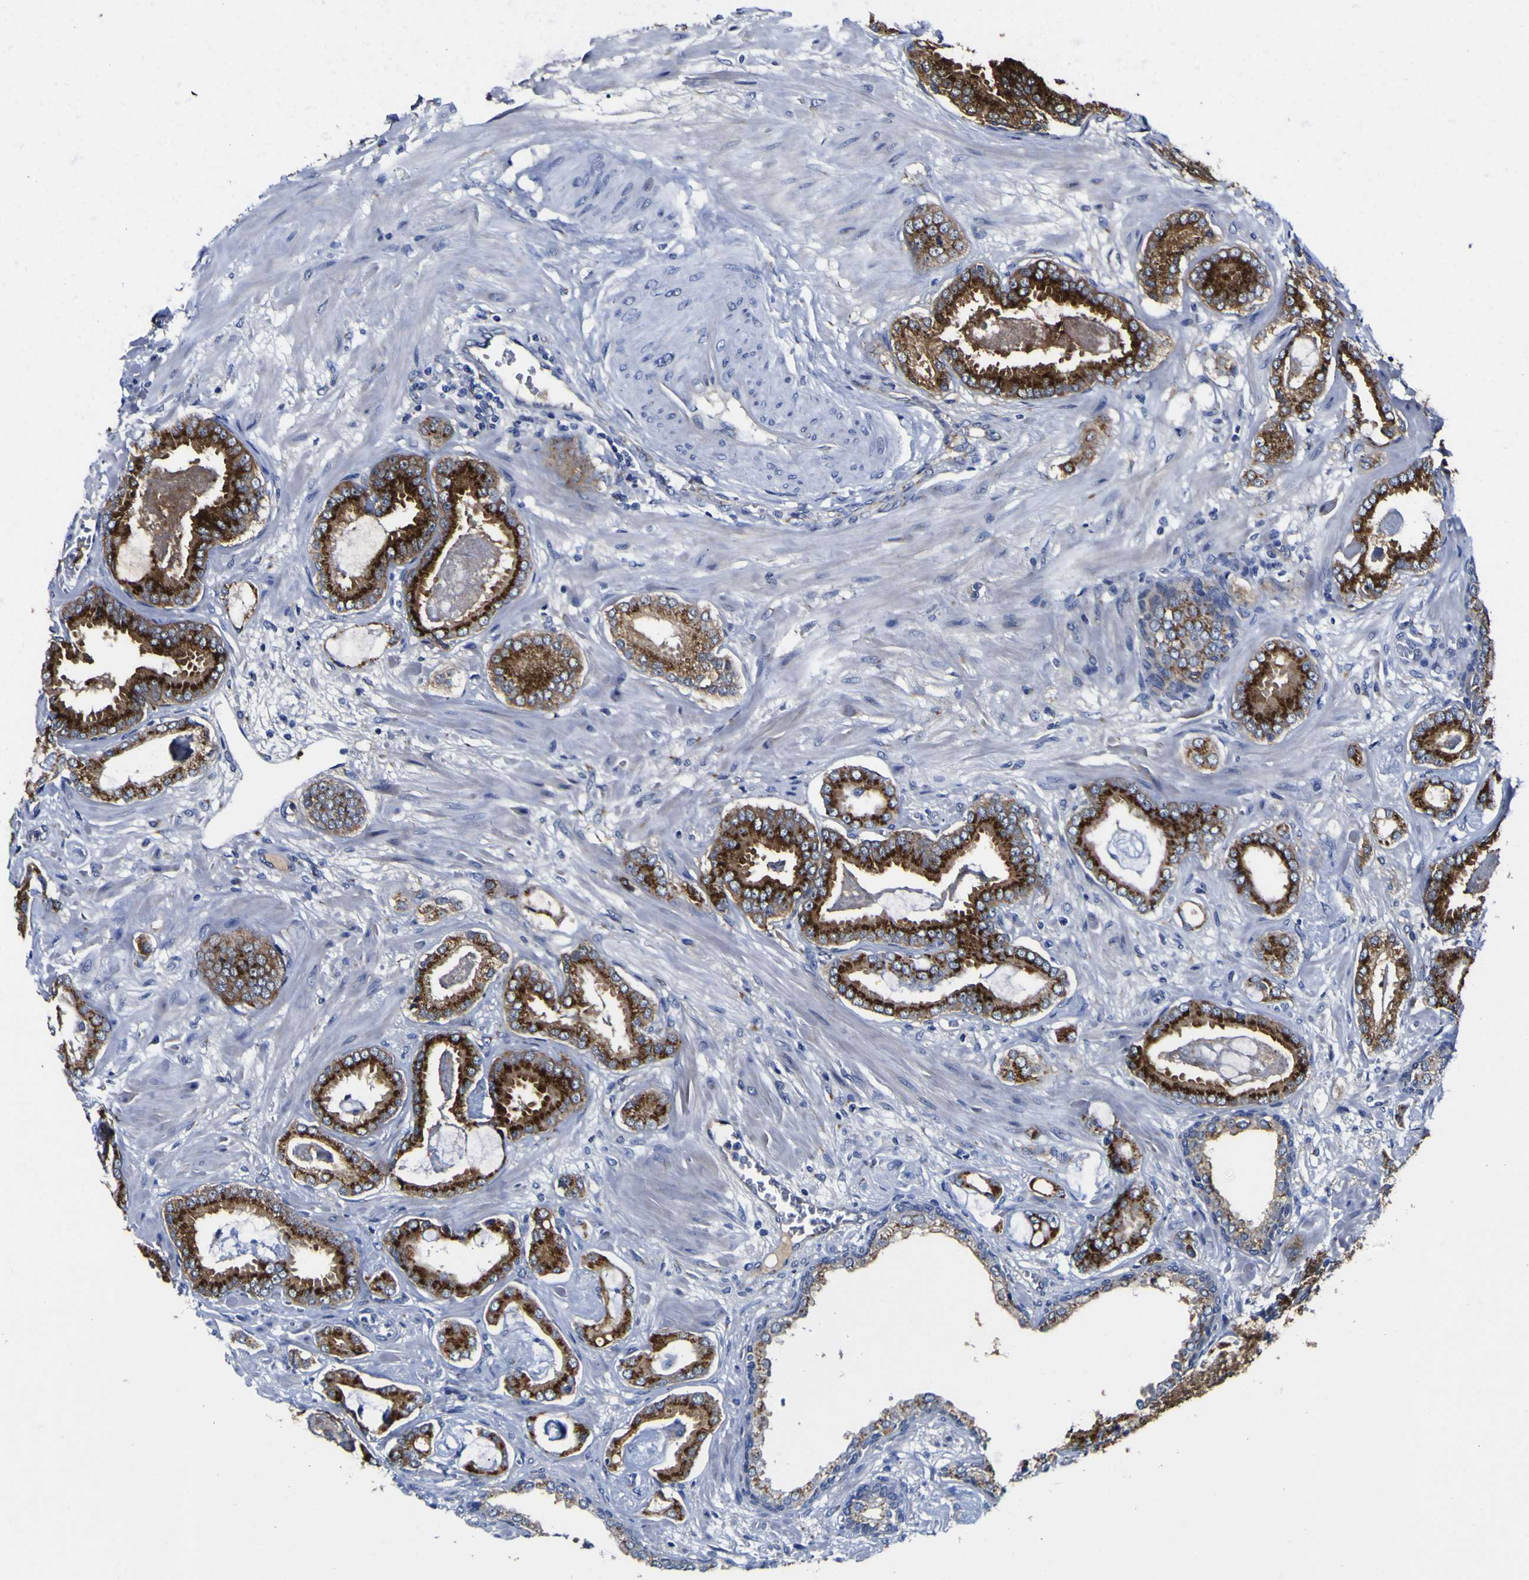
{"staining": {"intensity": "strong", "quantity": ">75%", "location": "cytoplasmic/membranous"}, "tissue": "prostate cancer", "cell_type": "Tumor cells", "image_type": "cancer", "snomed": [{"axis": "morphology", "description": "Adenocarcinoma, Low grade"}, {"axis": "topography", "description": "Prostate"}], "caption": "A micrograph of prostate low-grade adenocarcinoma stained for a protein demonstrates strong cytoplasmic/membranous brown staining in tumor cells.", "gene": "GOLM1", "patient": {"sex": "male", "age": 53}}